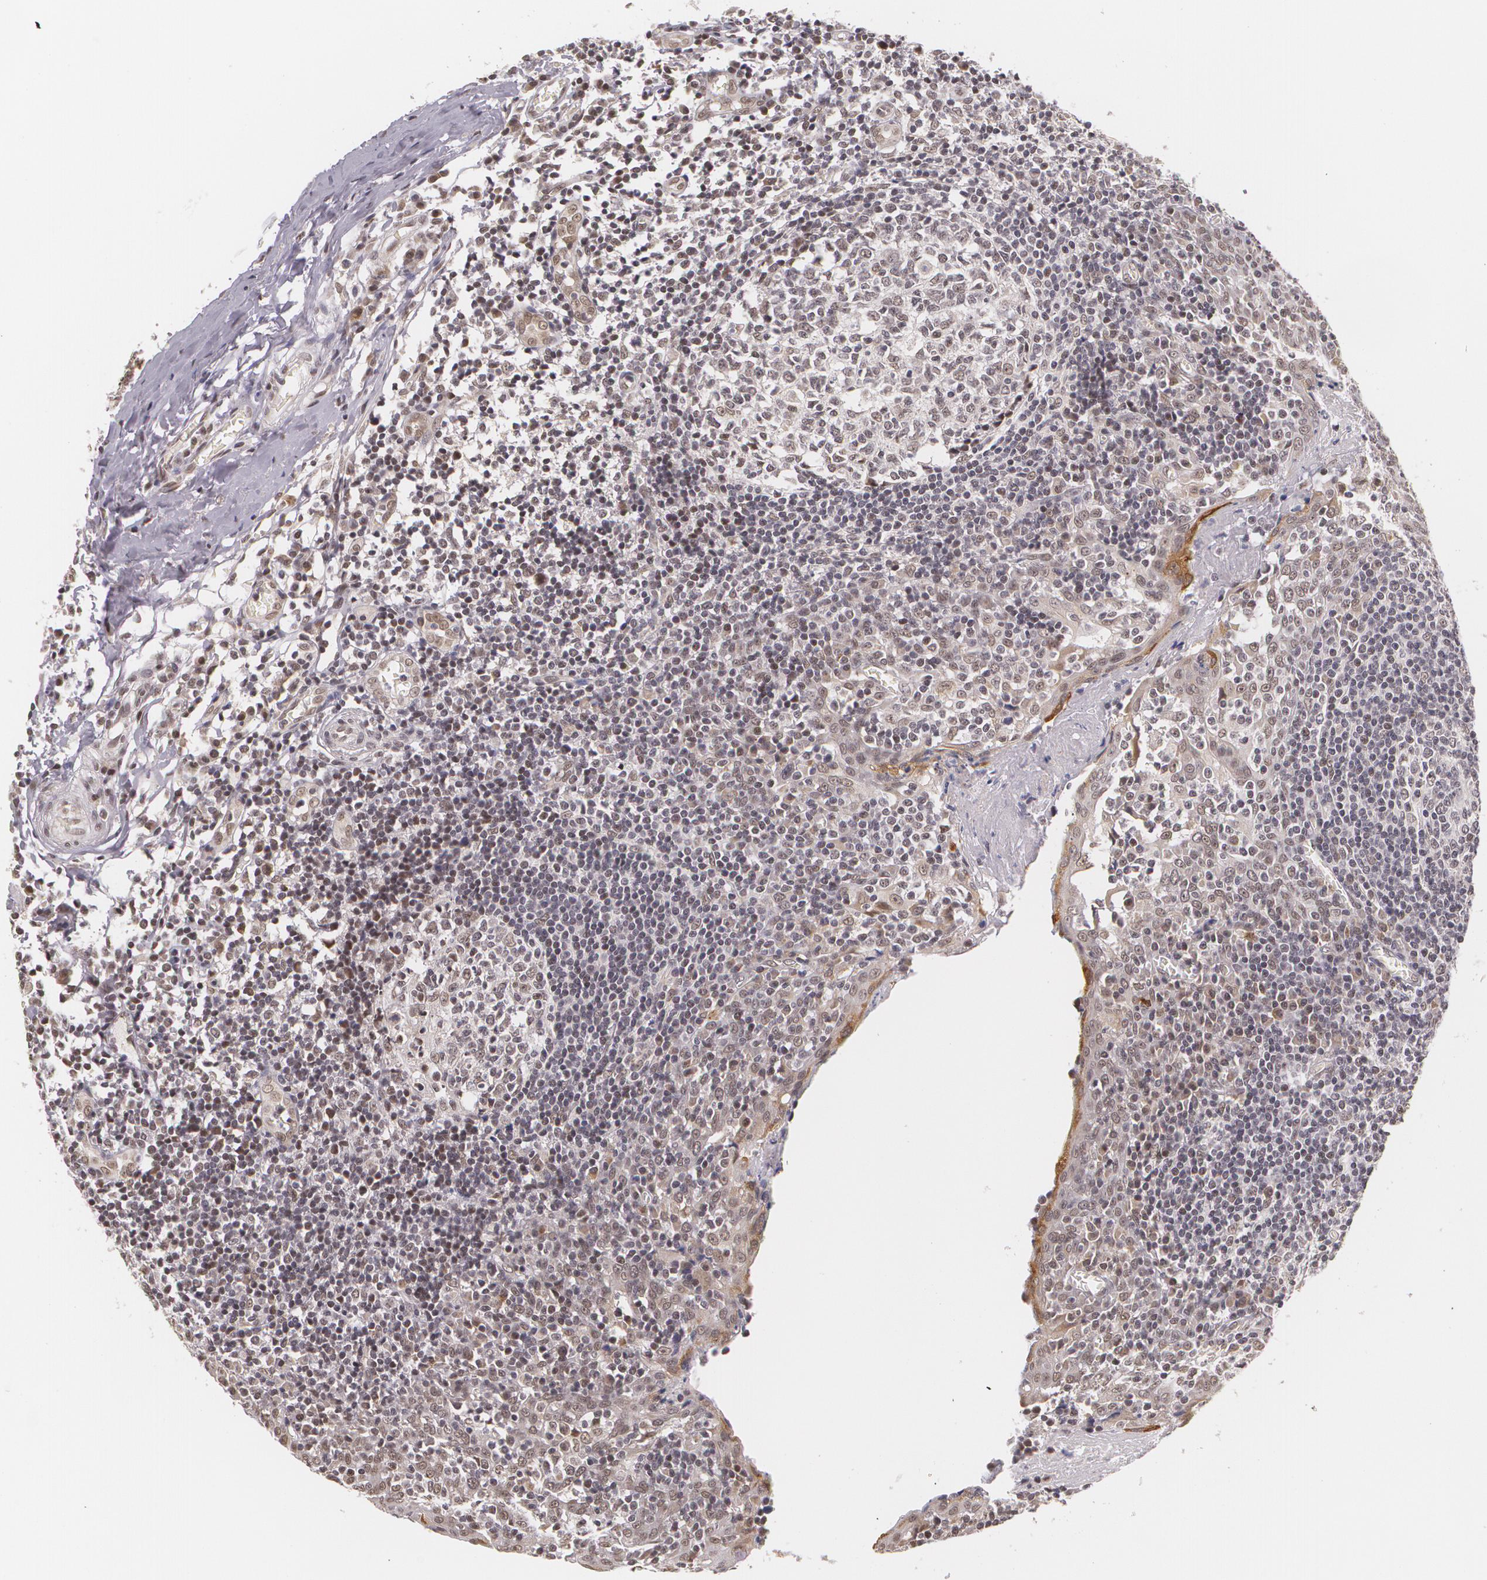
{"staining": {"intensity": "moderate", "quantity": "<25%", "location": "nuclear"}, "tissue": "tonsil", "cell_type": "Germinal center cells", "image_type": "normal", "snomed": [{"axis": "morphology", "description": "Normal tissue, NOS"}, {"axis": "topography", "description": "Tonsil"}], "caption": "IHC (DAB) staining of unremarkable tonsil demonstrates moderate nuclear protein positivity in about <25% of germinal center cells.", "gene": "ALX1", "patient": {"sex": "female", "age": 41}}